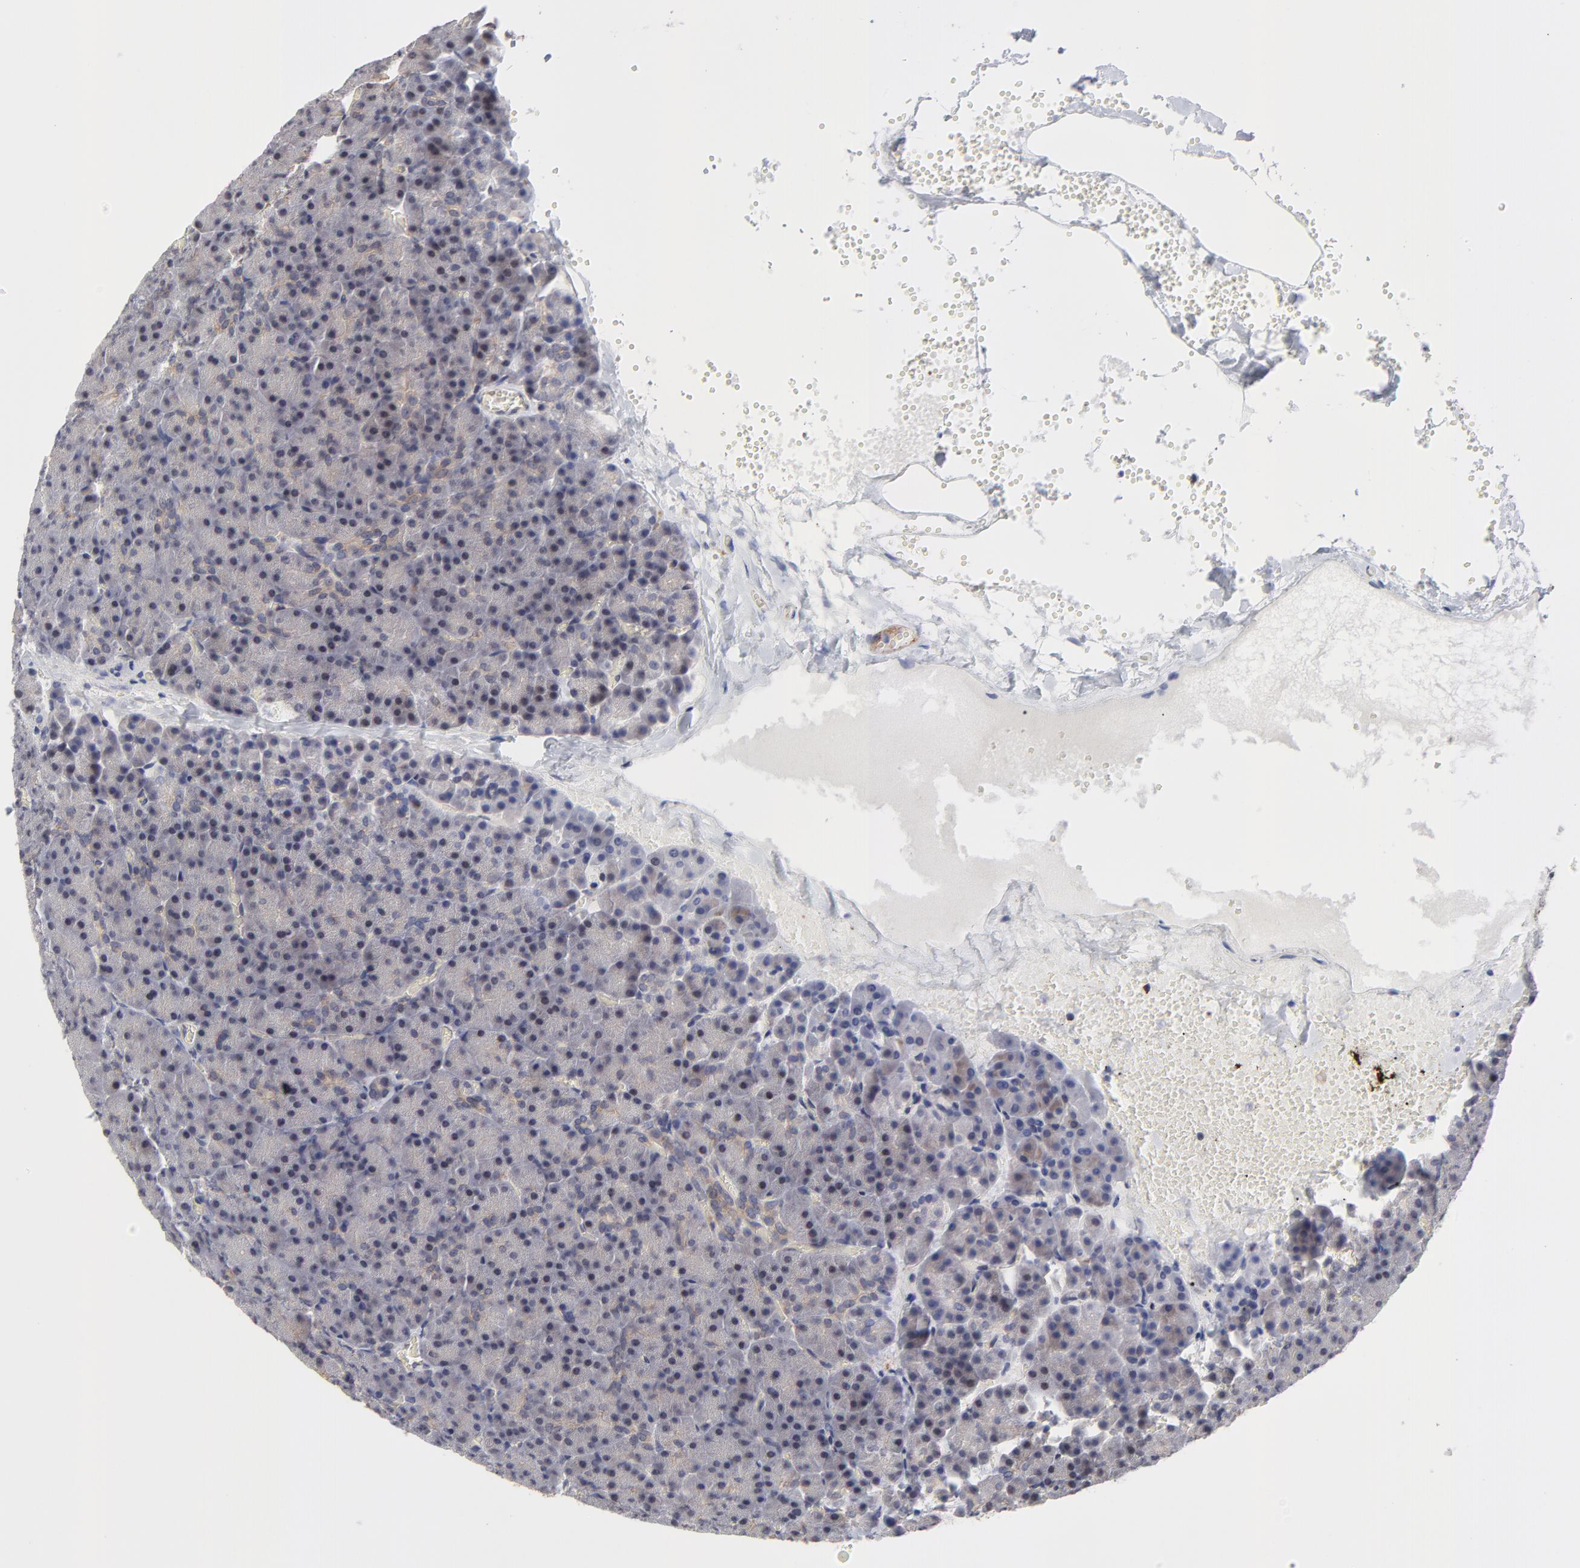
{"staining": {"intensity": "negative", "quantity": "none", "location": "none"}, "tissue": "pancreas", "cell_type": "Exocrine glandular cells", "image_type": "normal", "snomed": [{"axis": "morphology", "description": "Normal tissue, NOS"}, {"axis": "topography", "description": "Pancreas"}], "caption": "DAB immunohistochemical staining of normal pancreas reveals no significant staining in exocrine glandular cells. (DAB immunohistochemistry (IHC), high magnification).", "gene": "ZNF157", "patient": {"sex": "female", "age": 35}}